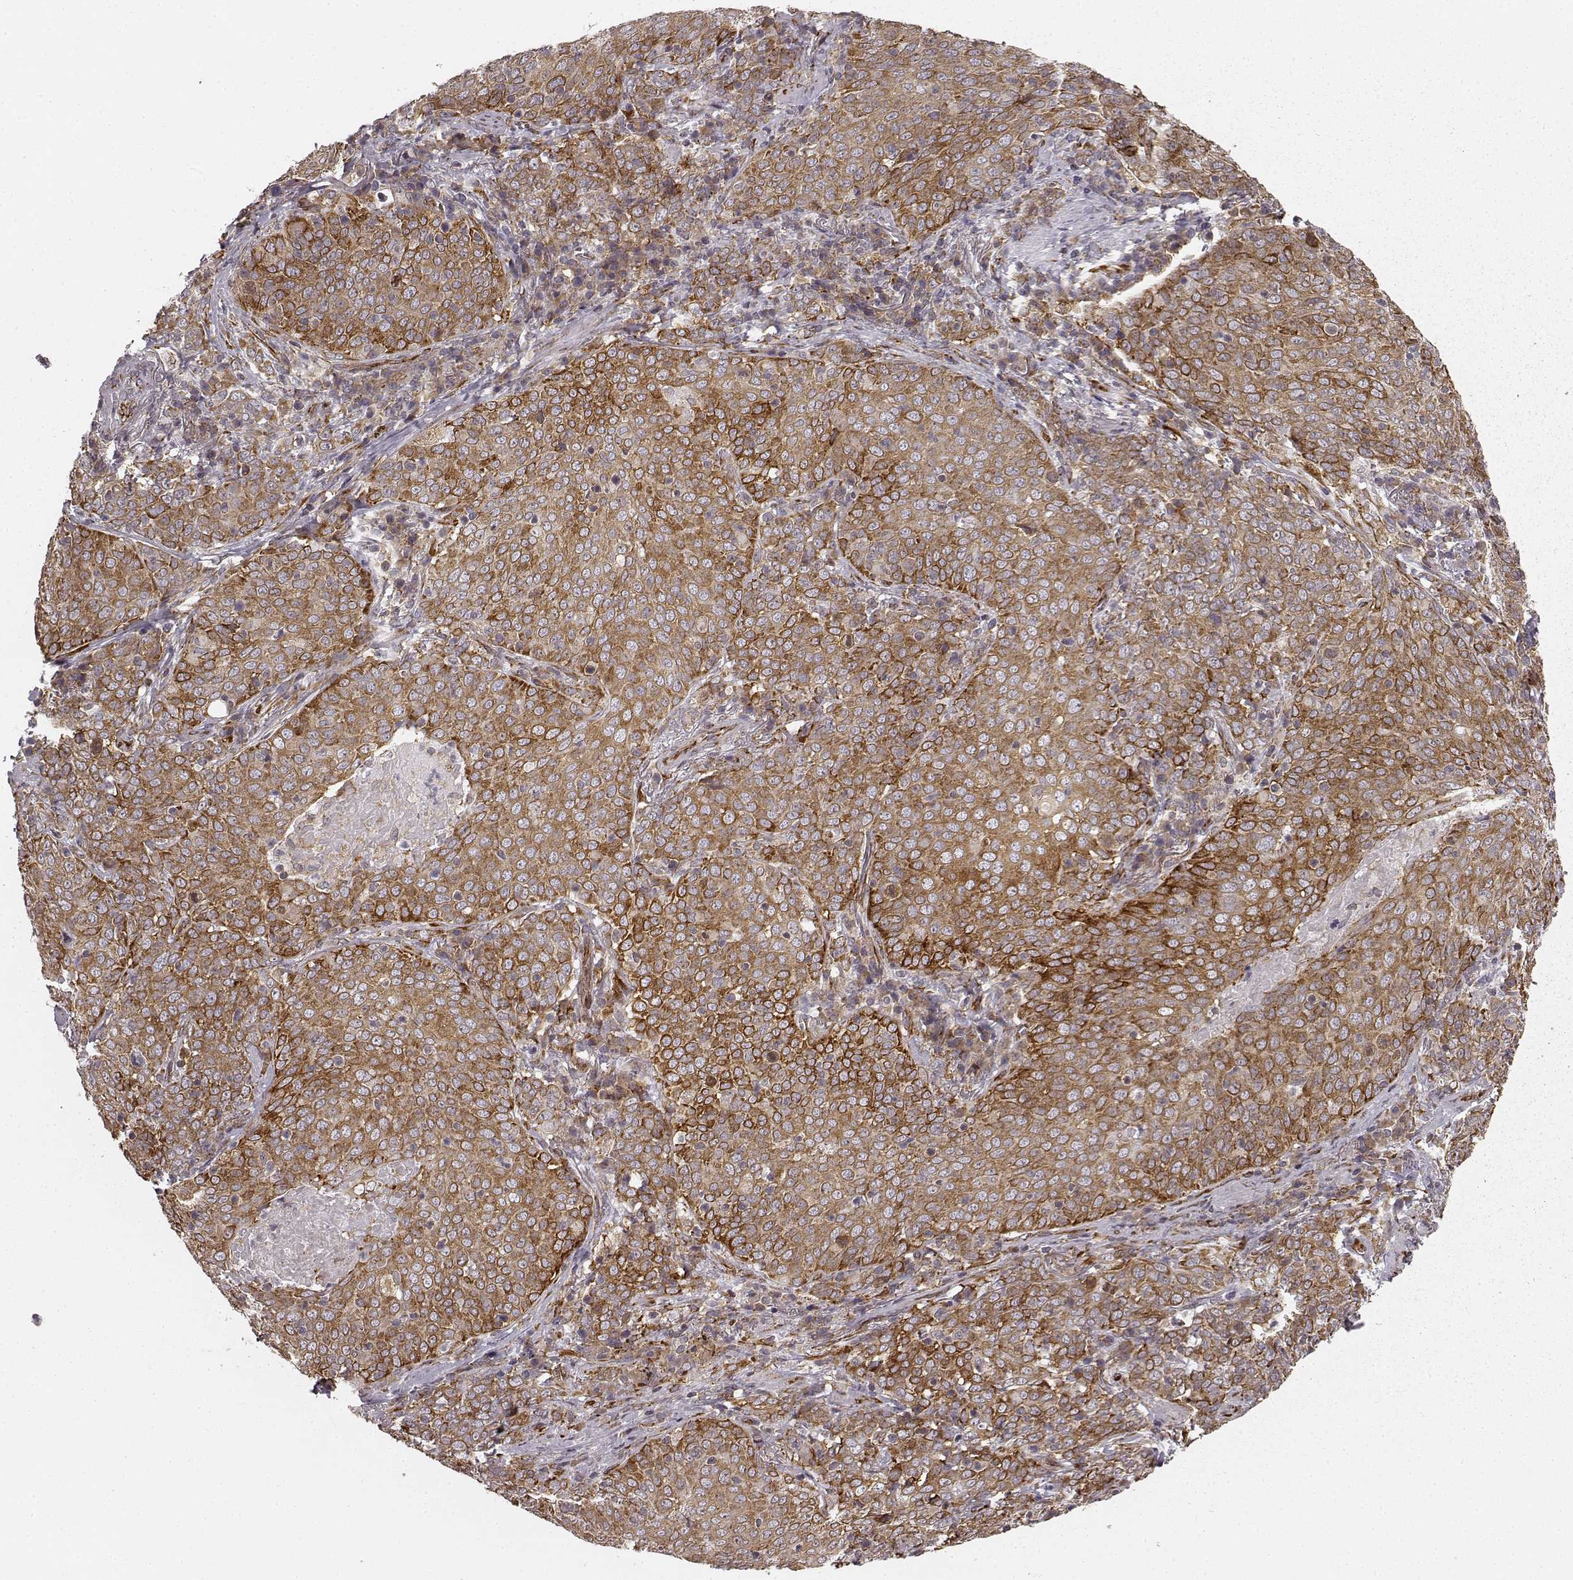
{"staining": {"intensity": "strong", "quantity": "<25%", "location": "cytoplasmic/membranous"}, "tissue": "lung cancer", "cell_type": "Tumor cells", "image_type": "cancer", "snomed": [{"axis": "morphology", "description": "Squamous cell carcinoma, NOS"}, {"axis": "topography", "description": "Lung"}], "caption": "There is medium levels of strong cytoplasmic/membranous positivity in tumor cells of squamous cell carcinoma (lung), as demonstrated by immunohistochemical staining (brown color).", "gene": "TMEM14A", "patient": {"sex": "male", "age": 82}}